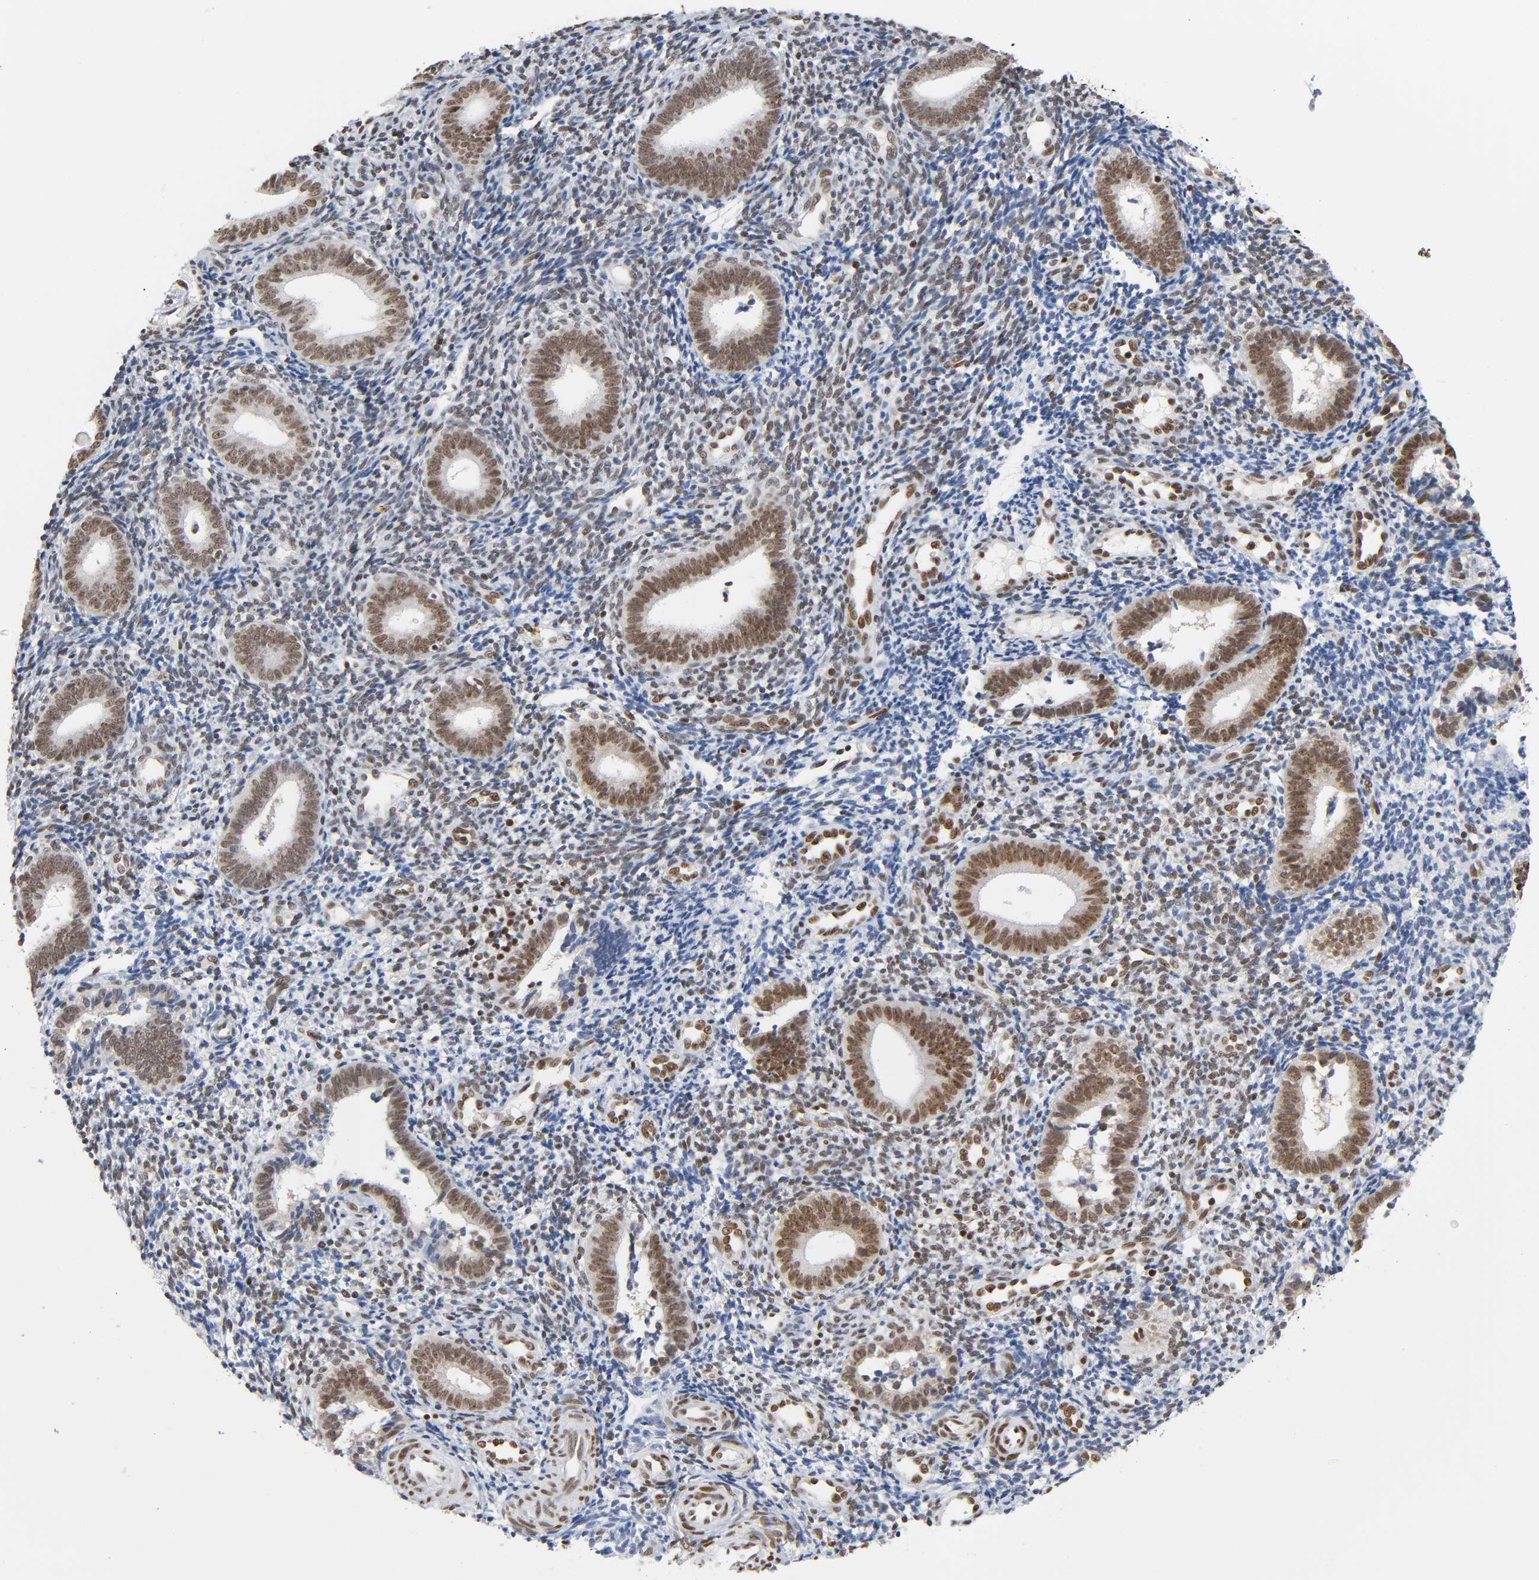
{"staining": {"intensity": "moderate", "quantity": ">75%", "location": "nuclear"}, "tissue": "endometrium", "cell_type": "Cells in endometrial stroma", "image_type": "normal", "snomed": [{"axis": "morphology", "description": "Normal tissue, NOS"}, {"axis": "topography", "description": "Uterus"}, {"axis": "topography", "description": "Endometrium"}], "caption": "The micrograph demonstrates staining of benign endometrium, revealing moderate nuclear protein positivity (brown color) within cells in endometrial stroma.", "gene": "SUMO1", "patient": {"sex": "female", "age": 33}}